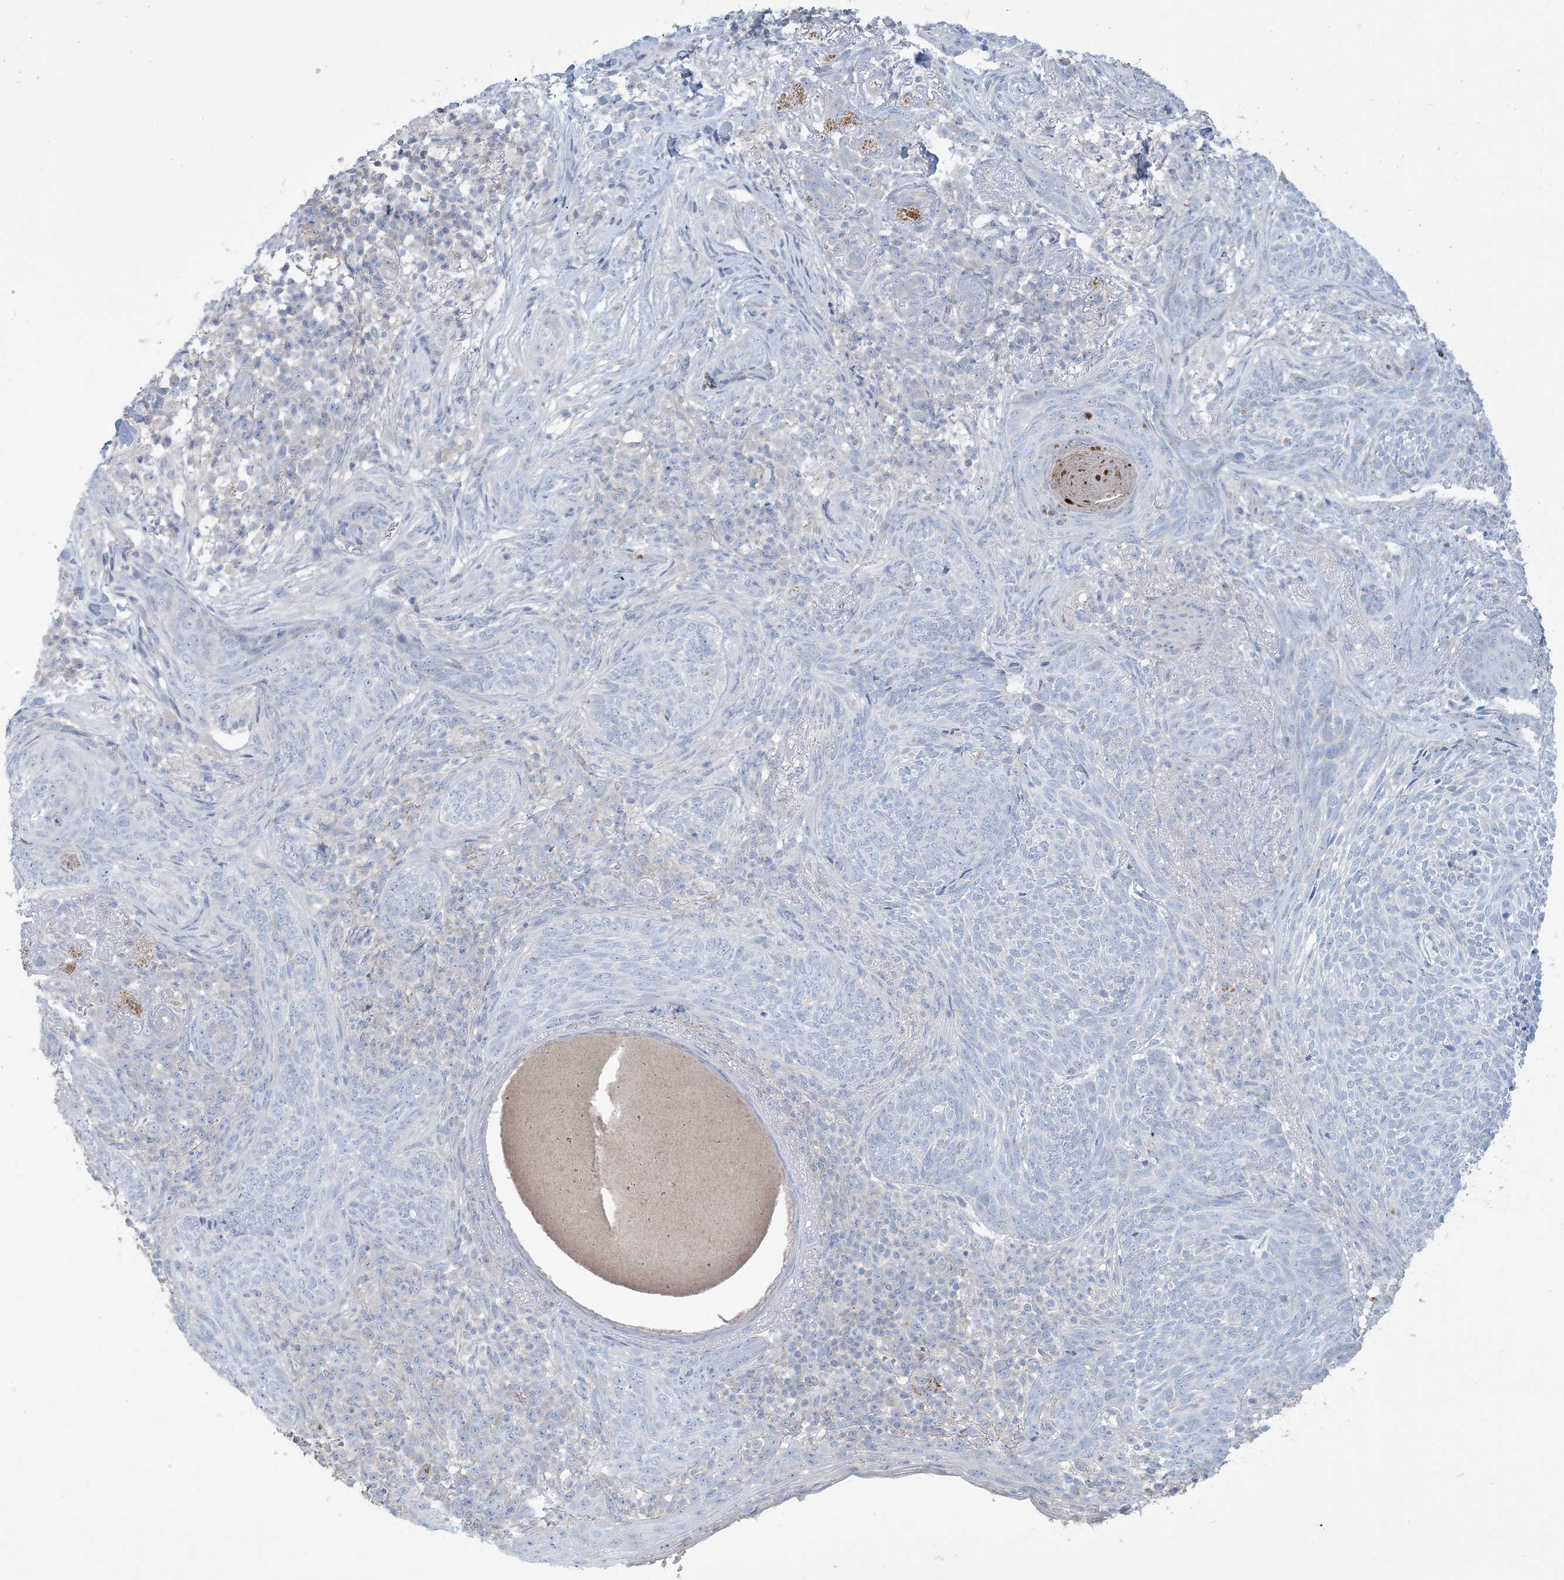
{"staining": {"intensity": "negative", "quantity": "none", "location": "none"}, "tissue": "skin cancer", "cell_type": "Tumor cells", "image_type": "cancer", "snomed": [{"axis": "morphology", "description": "Basal cell carcinoma"}, {"axis": "topography", "description": "Skin"}], "caption": "There is no significant expression in tumor cells of skin basal cell carcinoma.", "gene": "MTHFD2L", "patient": {"sex": "male", "age": 85}}